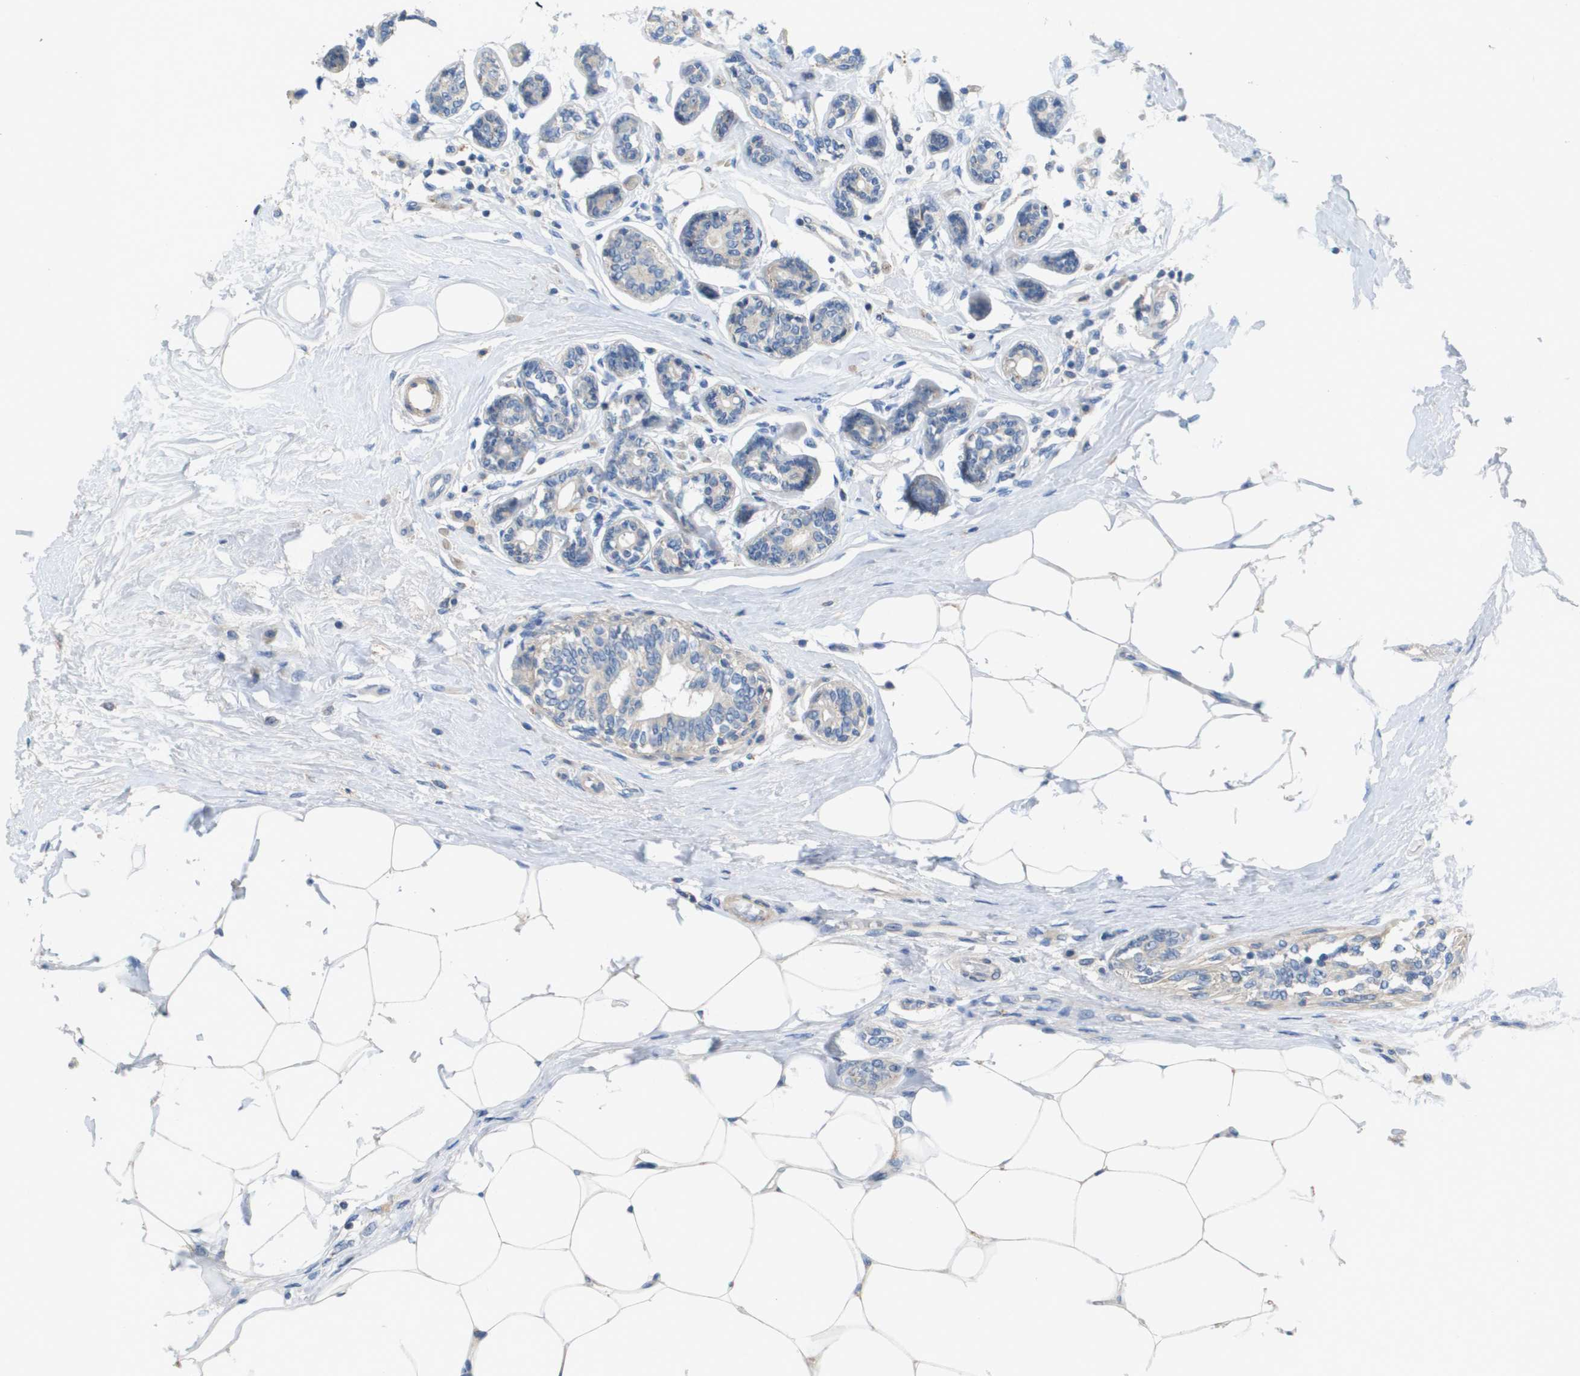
{"staining": {"intensity": "weak", "quantity": "<25%", "location": "cytoplasmic/membranous"}, "tissue": "breast cancer", "cell_type": "Tumor cells", "image_type": "cancer", "snomed": [{"axis": "morphology", "description": "Normal tissue, NOS"}, {"axis": "morphology", "description": "Duct carcinoma"}, {"axis": "topography", "description": "Breast"}], "caption": "Immunohistochemistry micrograph of neoplastic tissue: intraductal carcinoma (breast) stained with DAB (3,3'-diaminobenzidine) reveals no significant protein positivity in tumor cells.", "gene": "B3GNT5", "patient": {"sex": "female", "age": 39}}